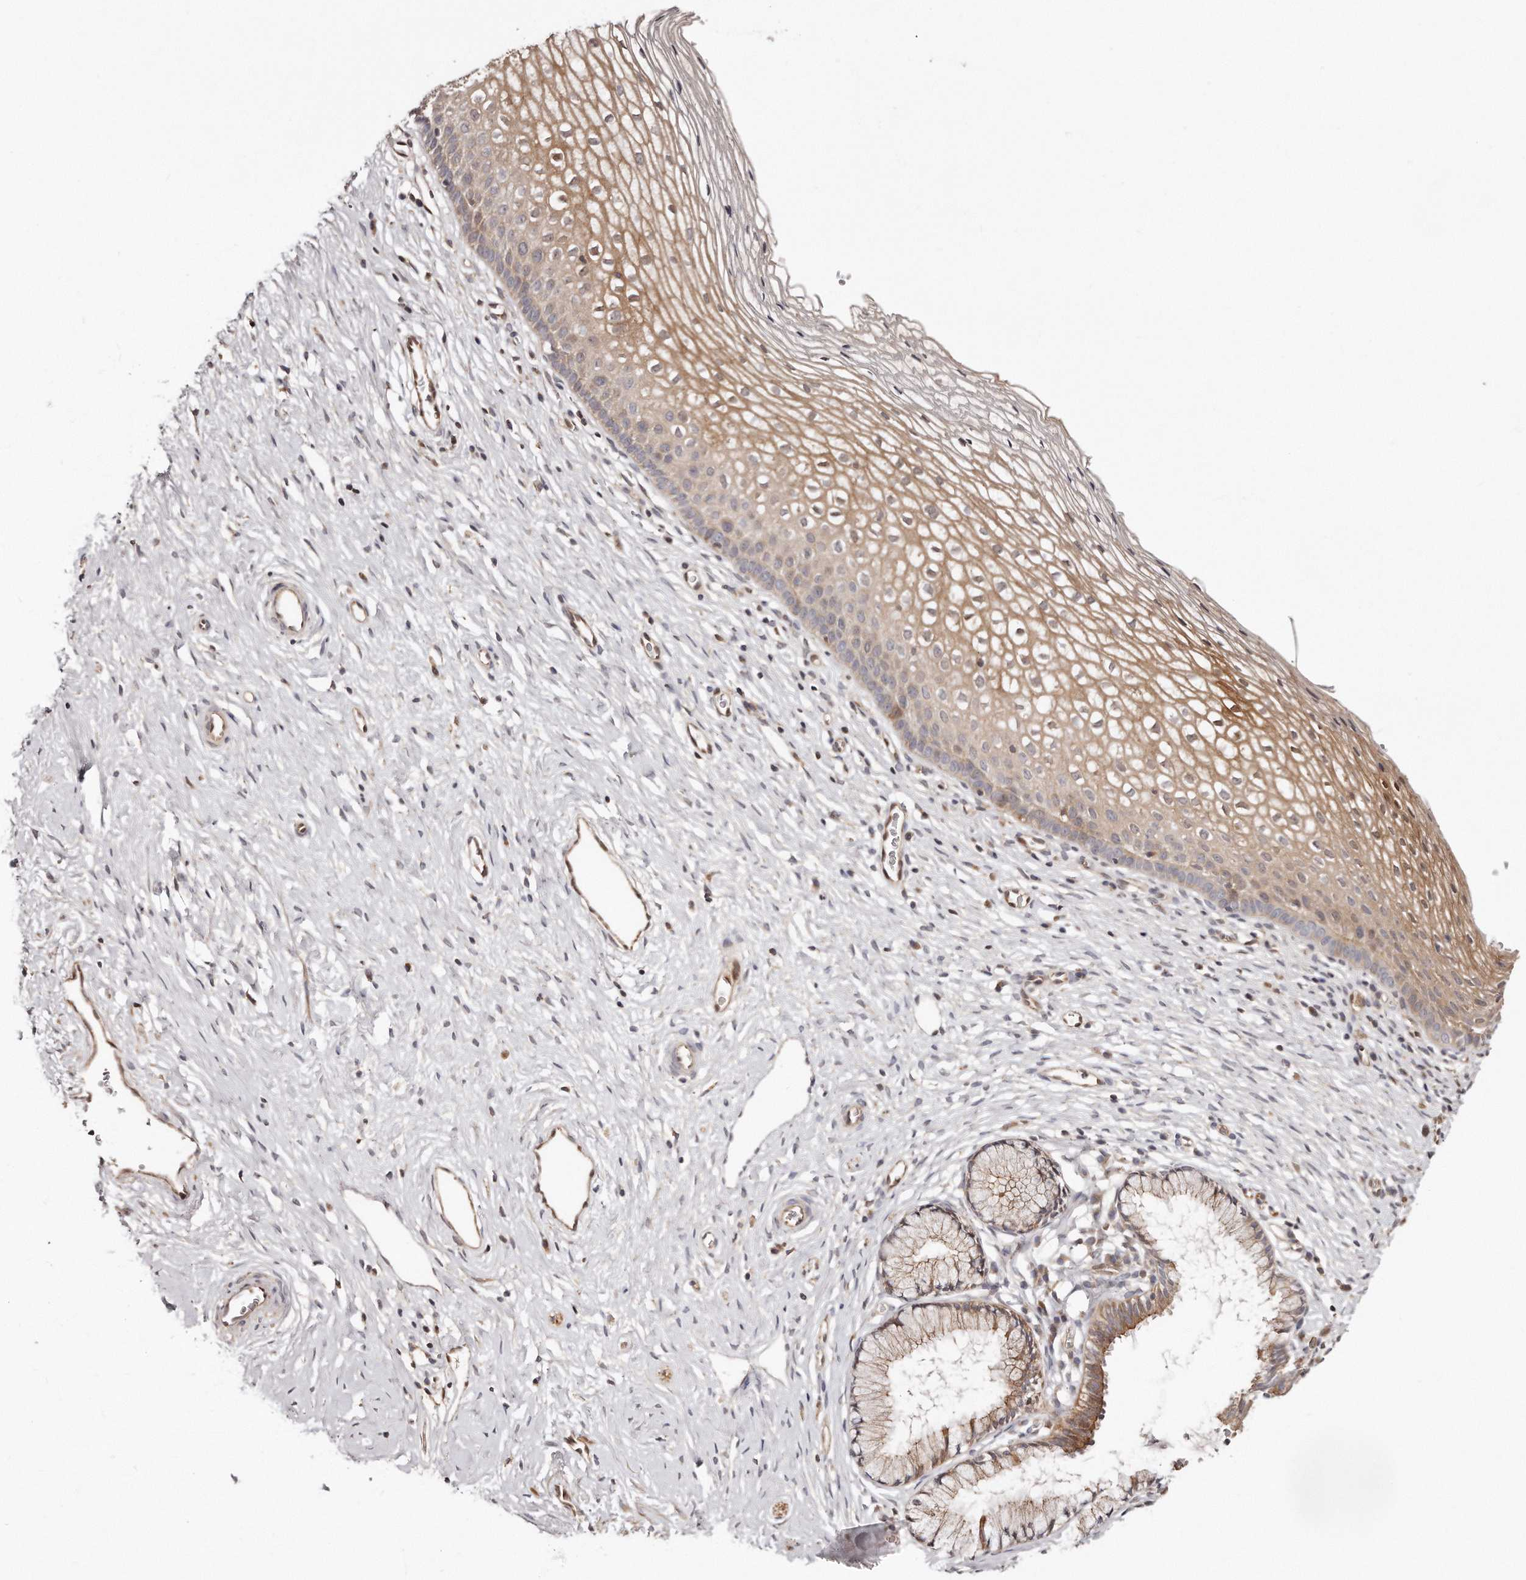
{"staining": {"intensity": "moderate", "quantity": ">75%", "location": "cytoplasmic/membranous"}, "tissue": "cervix", "cell_type": "Glandular cells", "image_type": "normal", "snomed": [{"axis": "morphology", "description": "Normal tissue, NOS"}, {"axis": "topography", "description": "Cervix"}], "caption": "DAB (3,3'-diaminobenzidine) immunohistochemical staining of benign human cervix displays moderate cytoplasmic/membranous protein expression in about >75% of glandular cells.", "gene": "GBP4", "patient": {"sex": "female", "age": 27}}